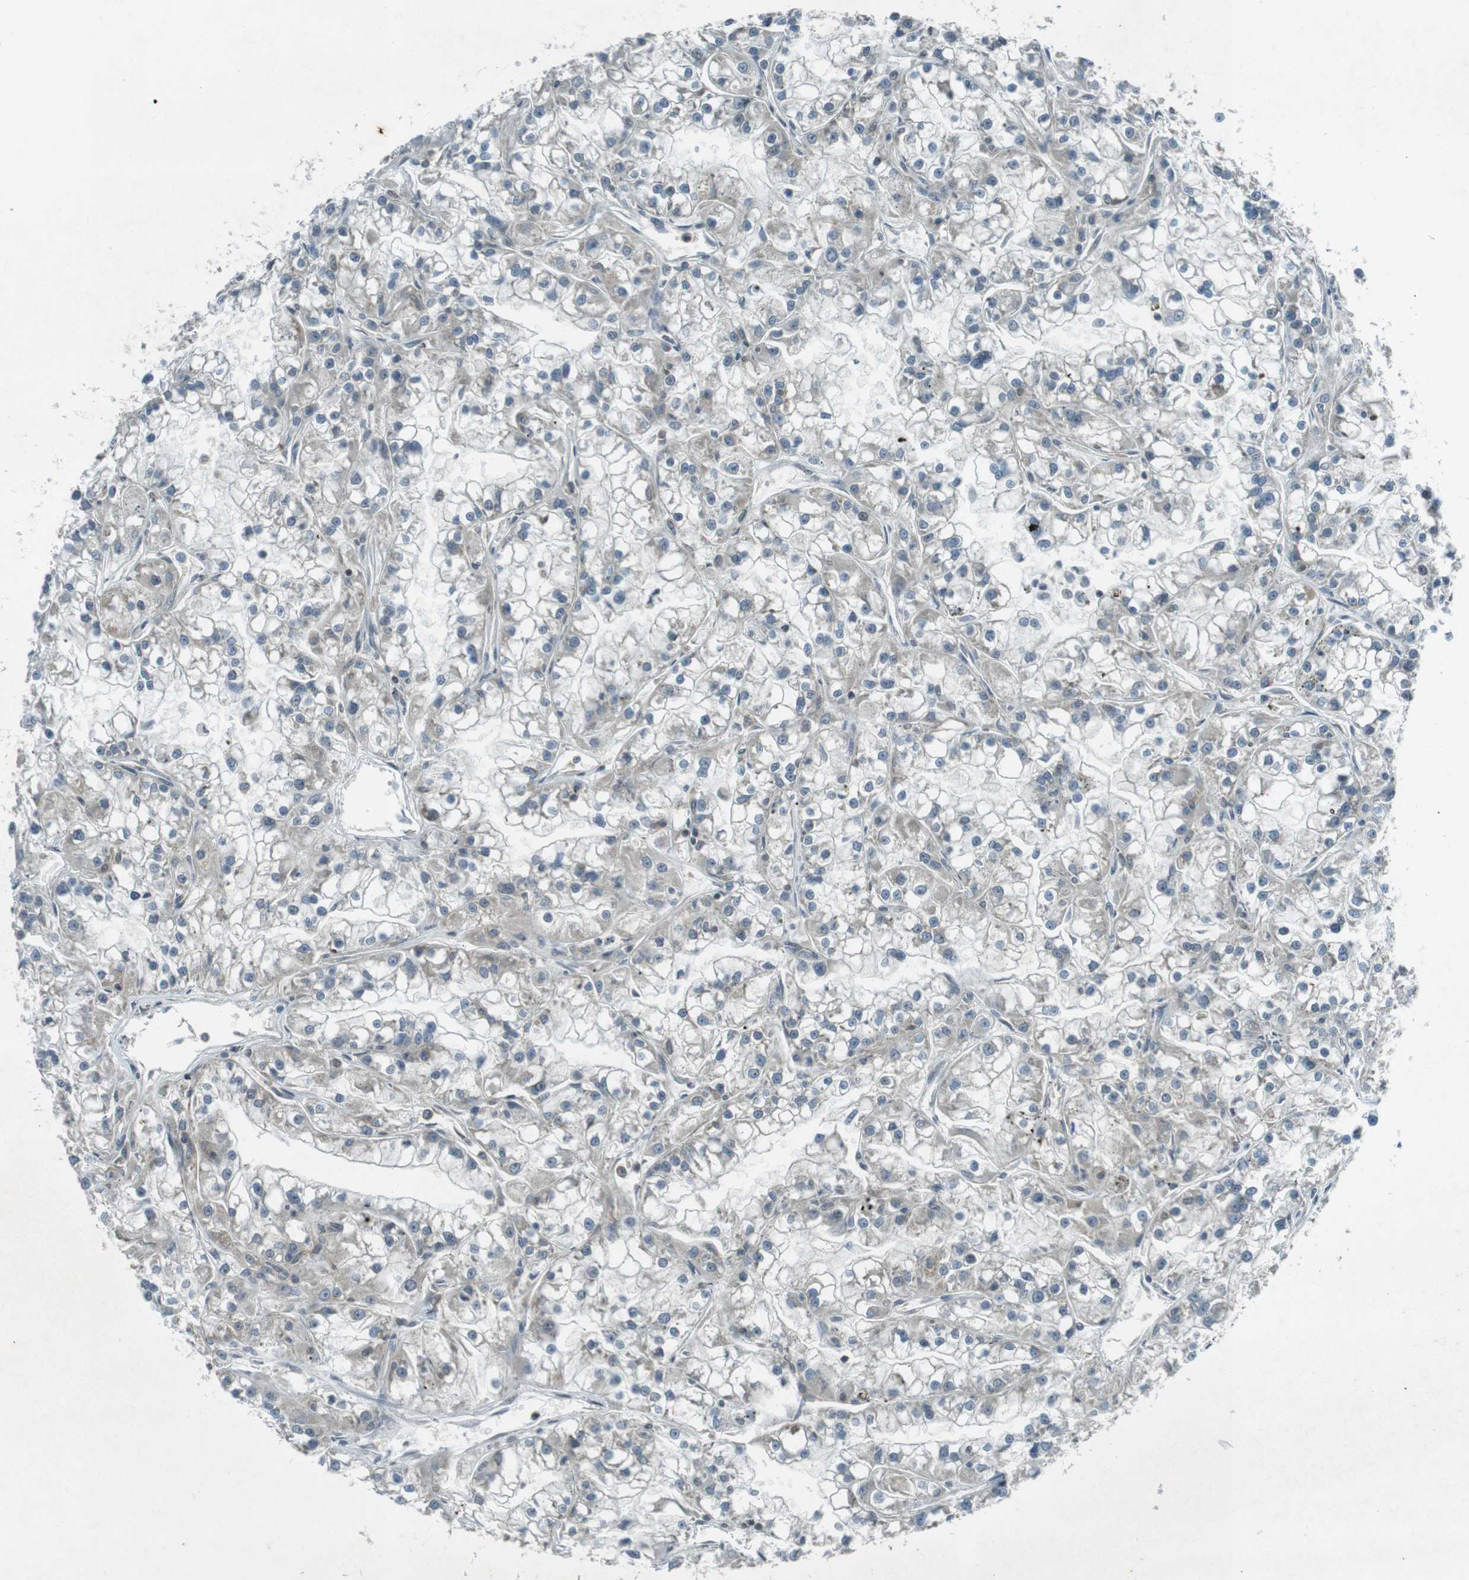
{"staining": {"intensity": "negative", "quantity": "none", "location": "none"}, "tissue": "renal cancer", "cell_type": "Tumor cells", "image_type": "cancer", "snomed": [{"axis": "morphology", "description": "Adenocarcinoma, NOS"}, {"axis": "topography", "description": "Kidney"}], "caption": "Immunohistochemistry (IHC) of renal cancer exhibits no expression in tumor cells. (DAB (3,3'-diaminobenzidine) IHC, high magnification).", "gene": "ZYX", "patient": {"sex": "female", "age": 52}}